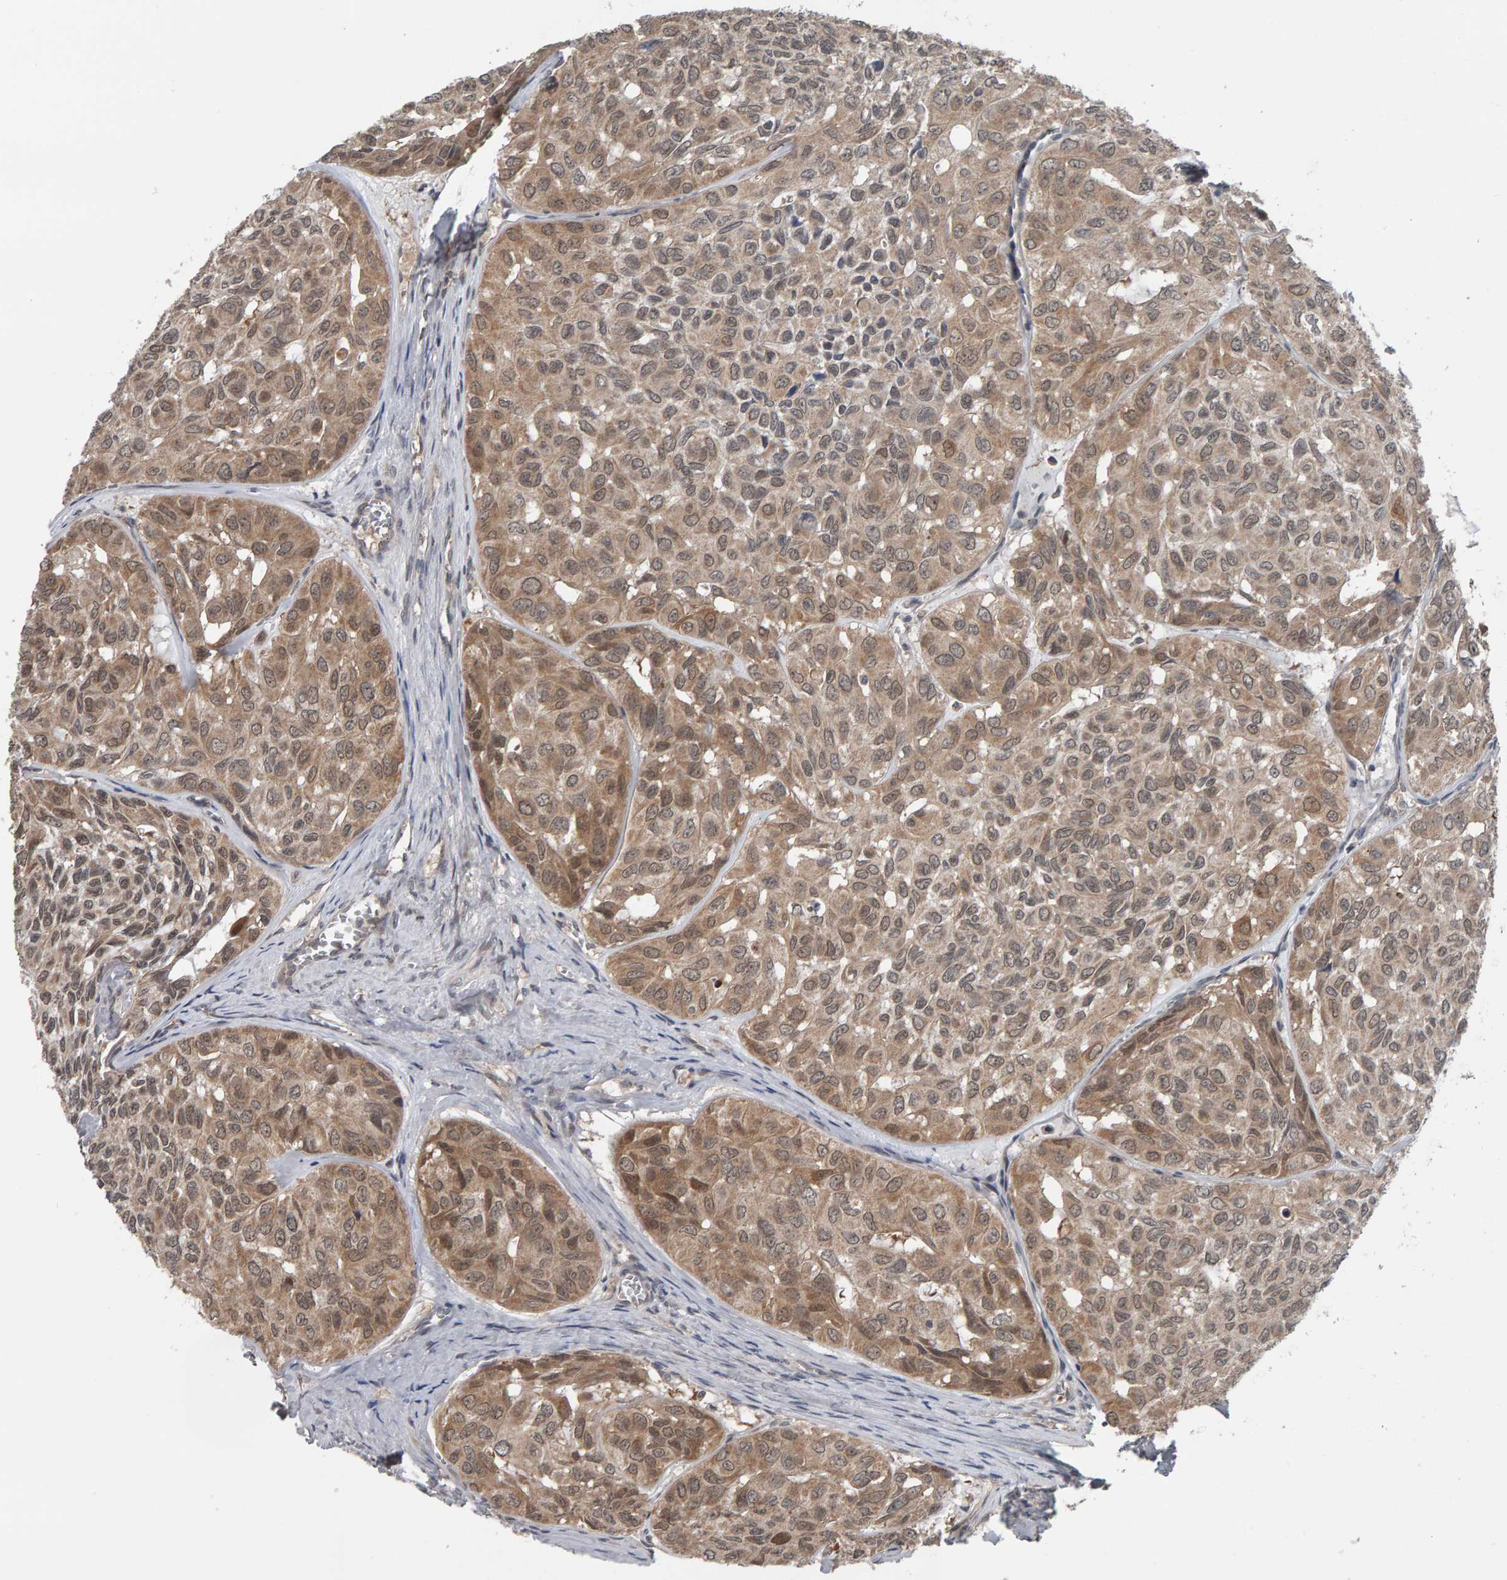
{"staining": {"intensity": "weak", "quantity": ">75%", "location": "cytoplasmic/membranous,nuclear"}, "tissue": "head and neck cancer", "cell_type": "Tumor cells", "image_type": "cancer", "snomed": [{"axis": "morphology", "description": "Adenocarcinoma, NOS"}, {"axis": "topography", "description": "Salivary gland, NOS"}, {"axis": "topography", "description": "Head-Neck"}], "caption": "This photomicrograph demonstrates head and neck cancer stained with immunohistochemistry to label a protein in brown. The cytoplasmic/membranous and nuclear of tumor cells show weak positivity for the protein. Nuclei are counter-stained blue.", "gene": "COASY", "patient": {"sex": "female", "age": 76}}